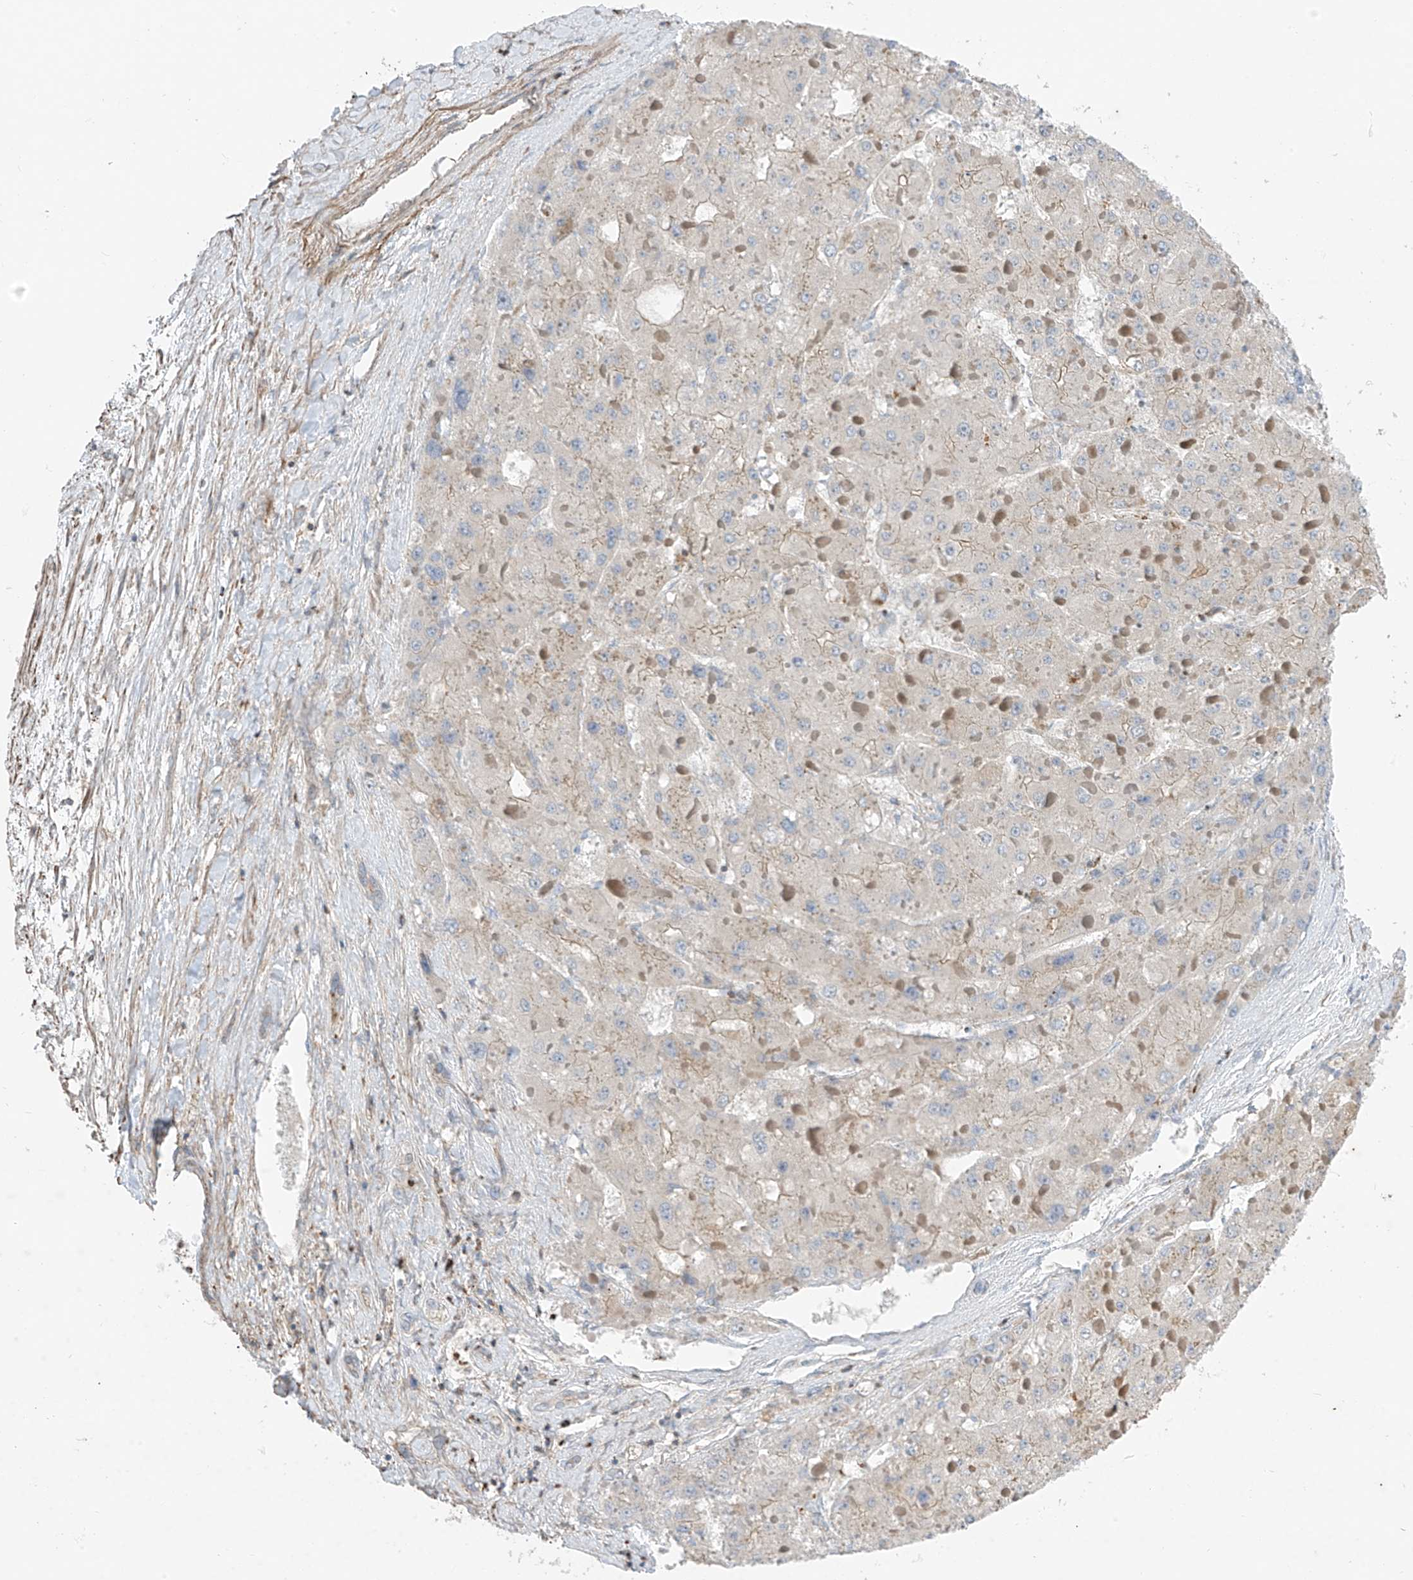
{"staining": {"intensity": "negative", "quantity": "none", "location": "none"}, "tissue": "liver cancer", "cell_type": "Tumor cells", "image_type": "cancer", "snomed": [{"axis": "morphology", "description": "Carcinoma, Hepatocellular, NOS"}, {"axis": "topography", "description": "Liver"}], "caption": "High magnification brightfield microscopy of liver hepatocellular carcinoma stained with DAB (3,3'-diaminobenzidine) (brown) and counterstained with hematoxylin (blue): tumor cells show no significant expression.", "gene": "SLC1A5", "patient": {"sex": "female", "age": 73}}